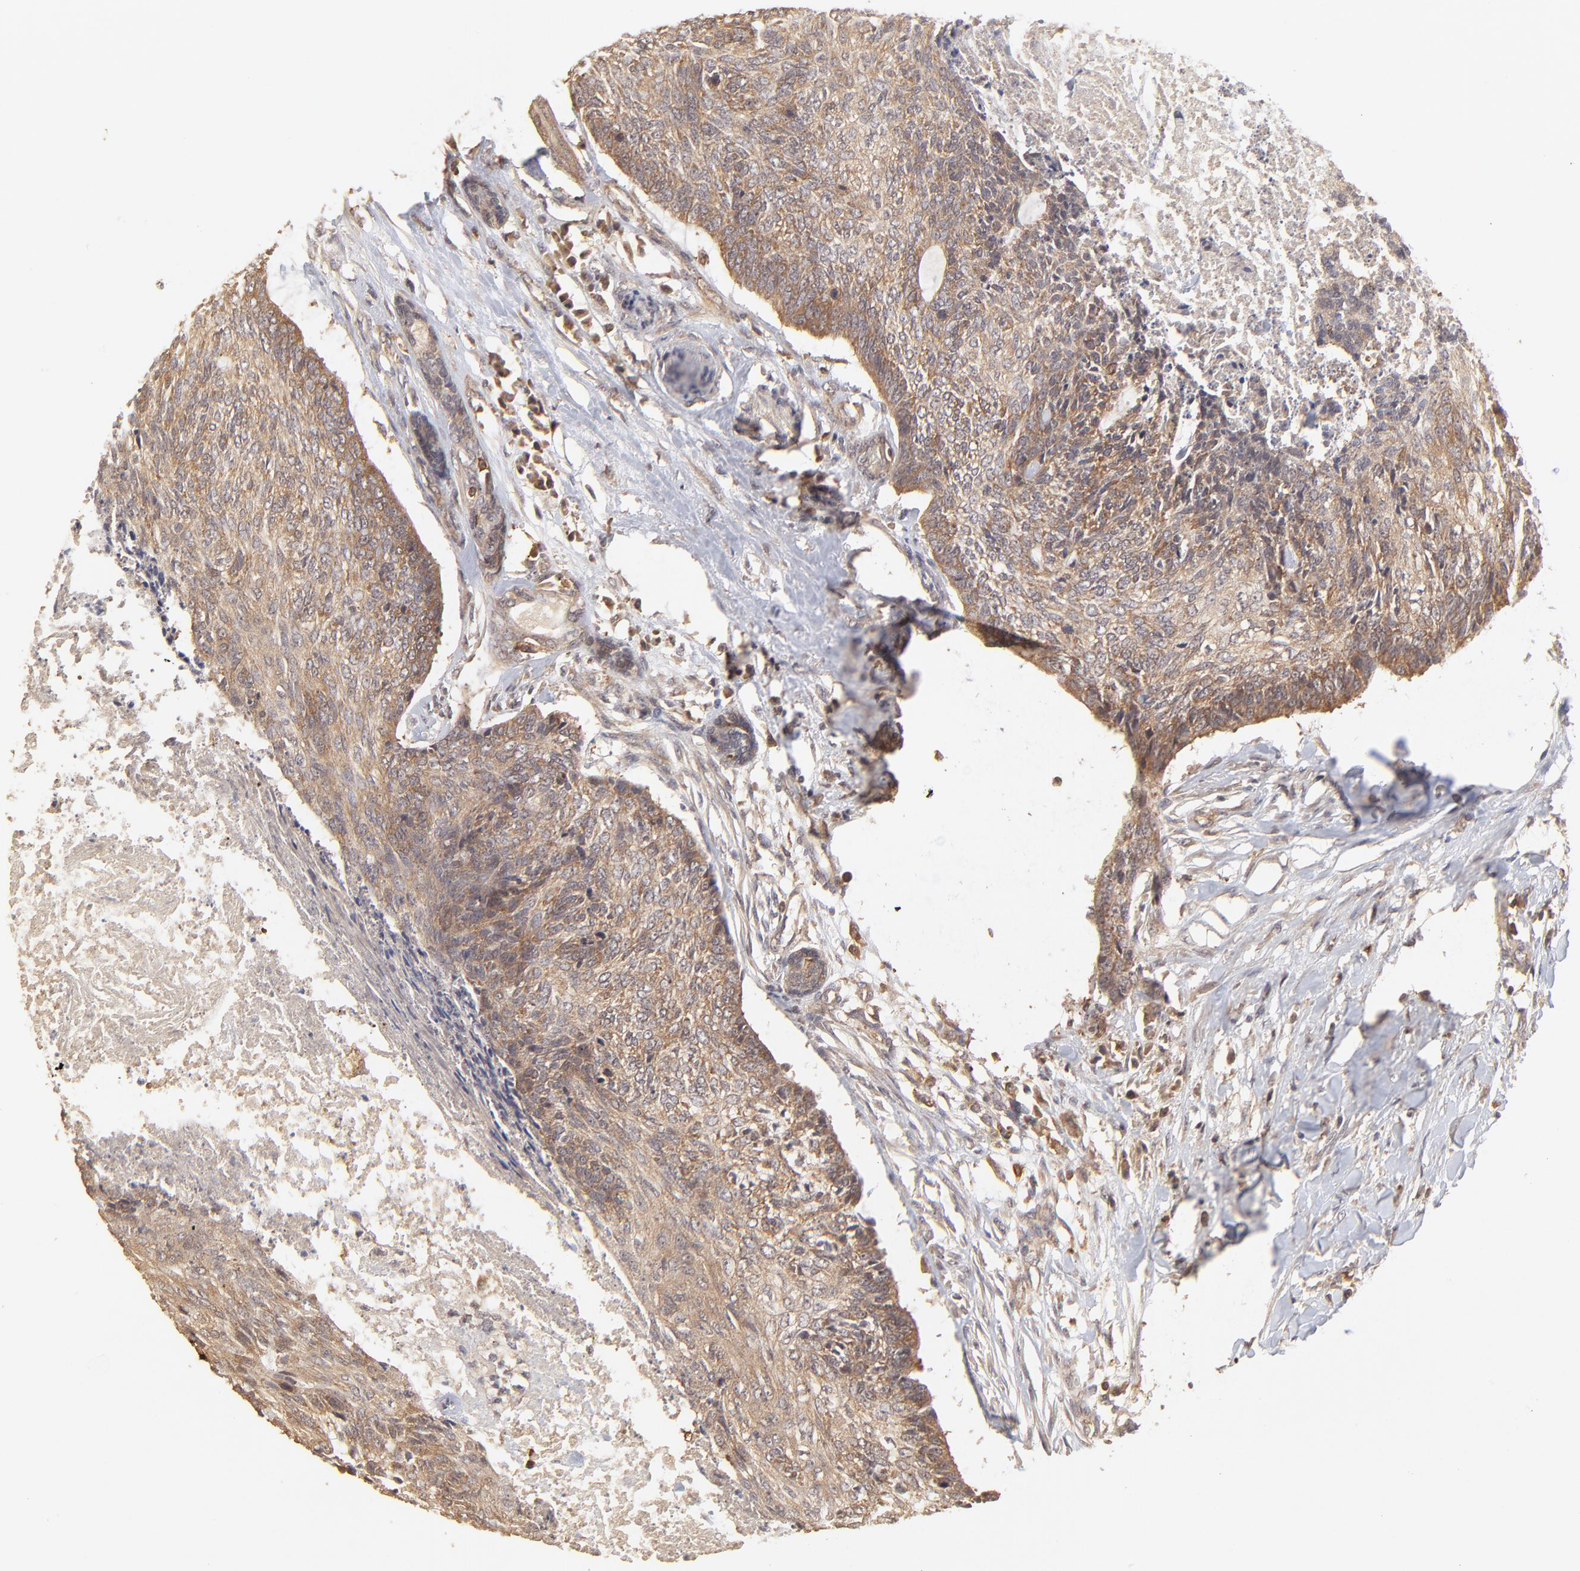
{"staining": {"intensity": "moderate", "quantity": ">75%", "location": "cytoplasmic/membranous"}, "tissue": "head and neck cancer", "cell_type": "Tumor cells", "image_type": "cancer", "snomed": [{"axis": "morphology", "description": "Squamous cell carcinoma, NOS"}, {"axis": "topography", "description": "Salivary gland"}, {"axis": "topography", "description": "Head-Neck"}], "caption": "This is an image of IHC staining of head and neck cancer (squamous cell carcinoma), which shows moderate staining in the cytoplasmic/membranous of tumor cells.", "gene": "STON2", "patient": {"sex": "male", "age": 70}}